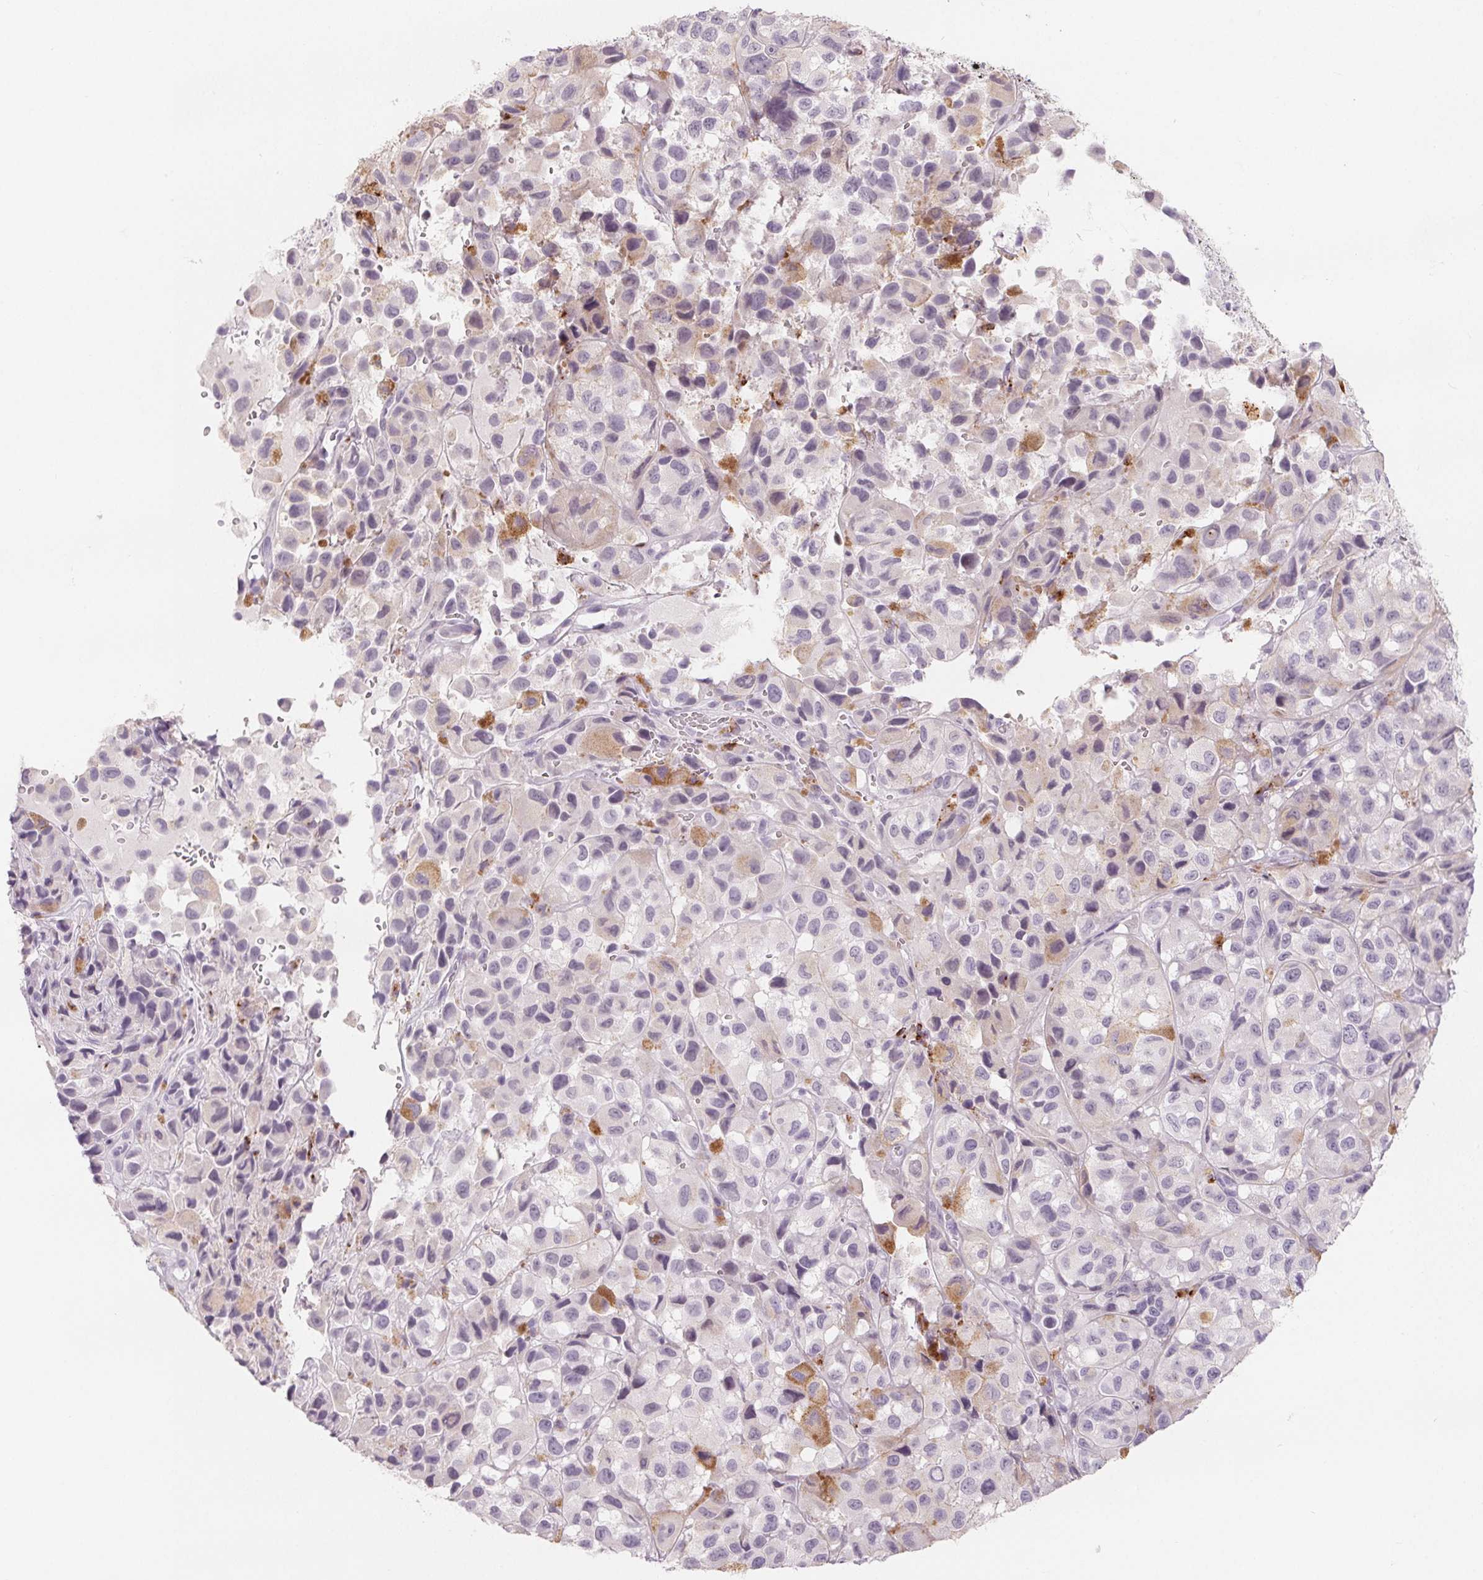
{"staining": {"intensity": "negative", "quantity": "none", "location": "none"}, "tissue": "melanoma", "cell_type": "Tumor cells", "image_type": "cancer", "snomed": [{"axis": "morphology", "description": "Malignant melanoma, NOS"}, {"axis": "topography", "description": "Skin"}], "caption": "Photomicrograph shows no significant protein staining in tumor cells of malignant melanoma. The staining is performed using DAB brown chromogen with nuclei counter-stained in using hematoxylin.", "gene": "CD69", "patient": {"sex": "male", "age": 93}}